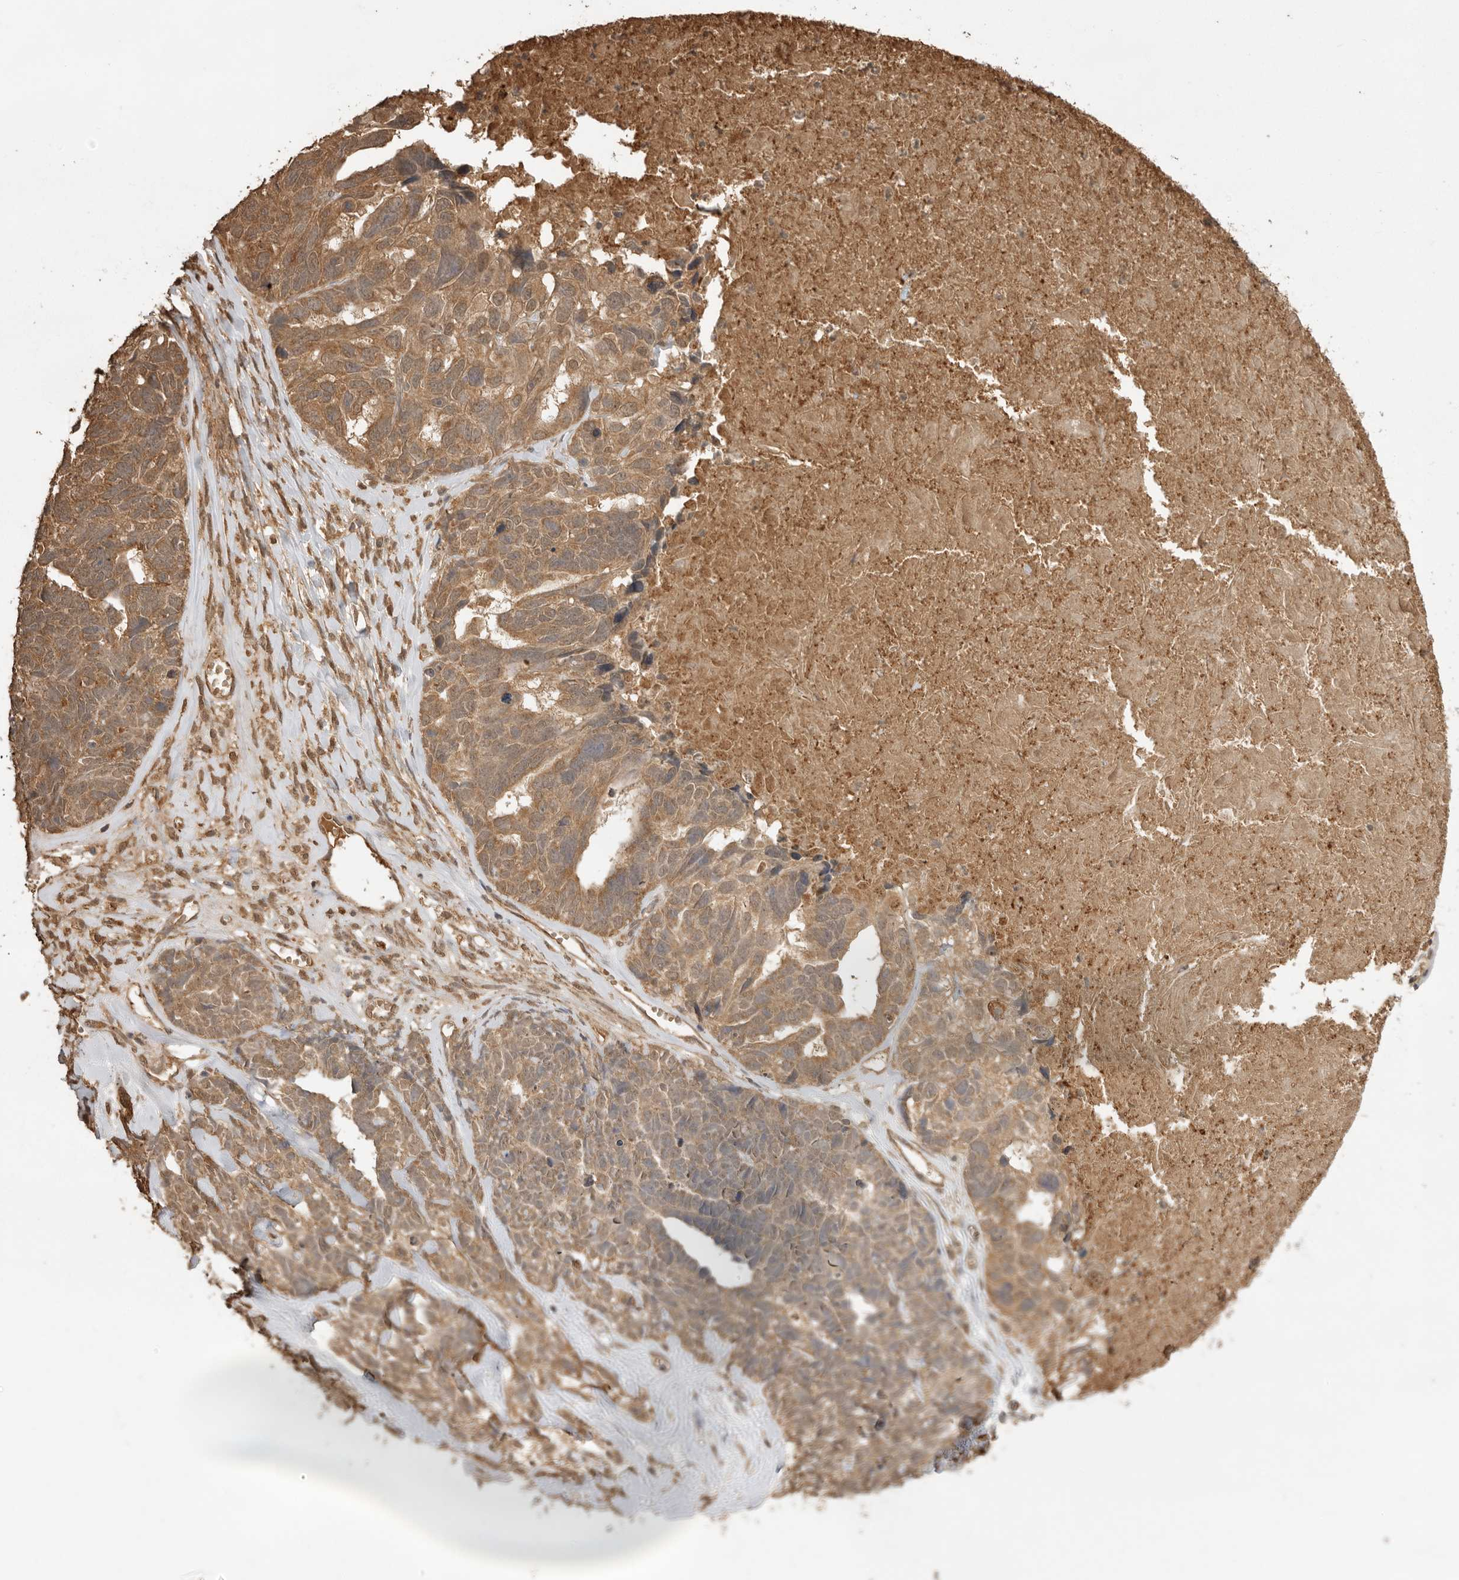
{"staining": {"intensity": "moderate", "quantity": ">75%", "location": "cytoplasmic/membranous"}, "tissue": "ovarian cancer", "cell_type": "Tumor cells", "image_type": "cancer", "snomed": [{"axis": "morphology", "description": "Cystadenocarcinoma, serous, NOS"}, {"axis": "topography", "description": "Ovary"}], "caption": "Human ovarian serous cystadenocarcinoma stained with a brown dye shows moderate cytoplasmic/membranous positive expression in approximately >75% of tumor cells.", "gene": "JAG2", "patient": {"sex": "female", "age": 79}}